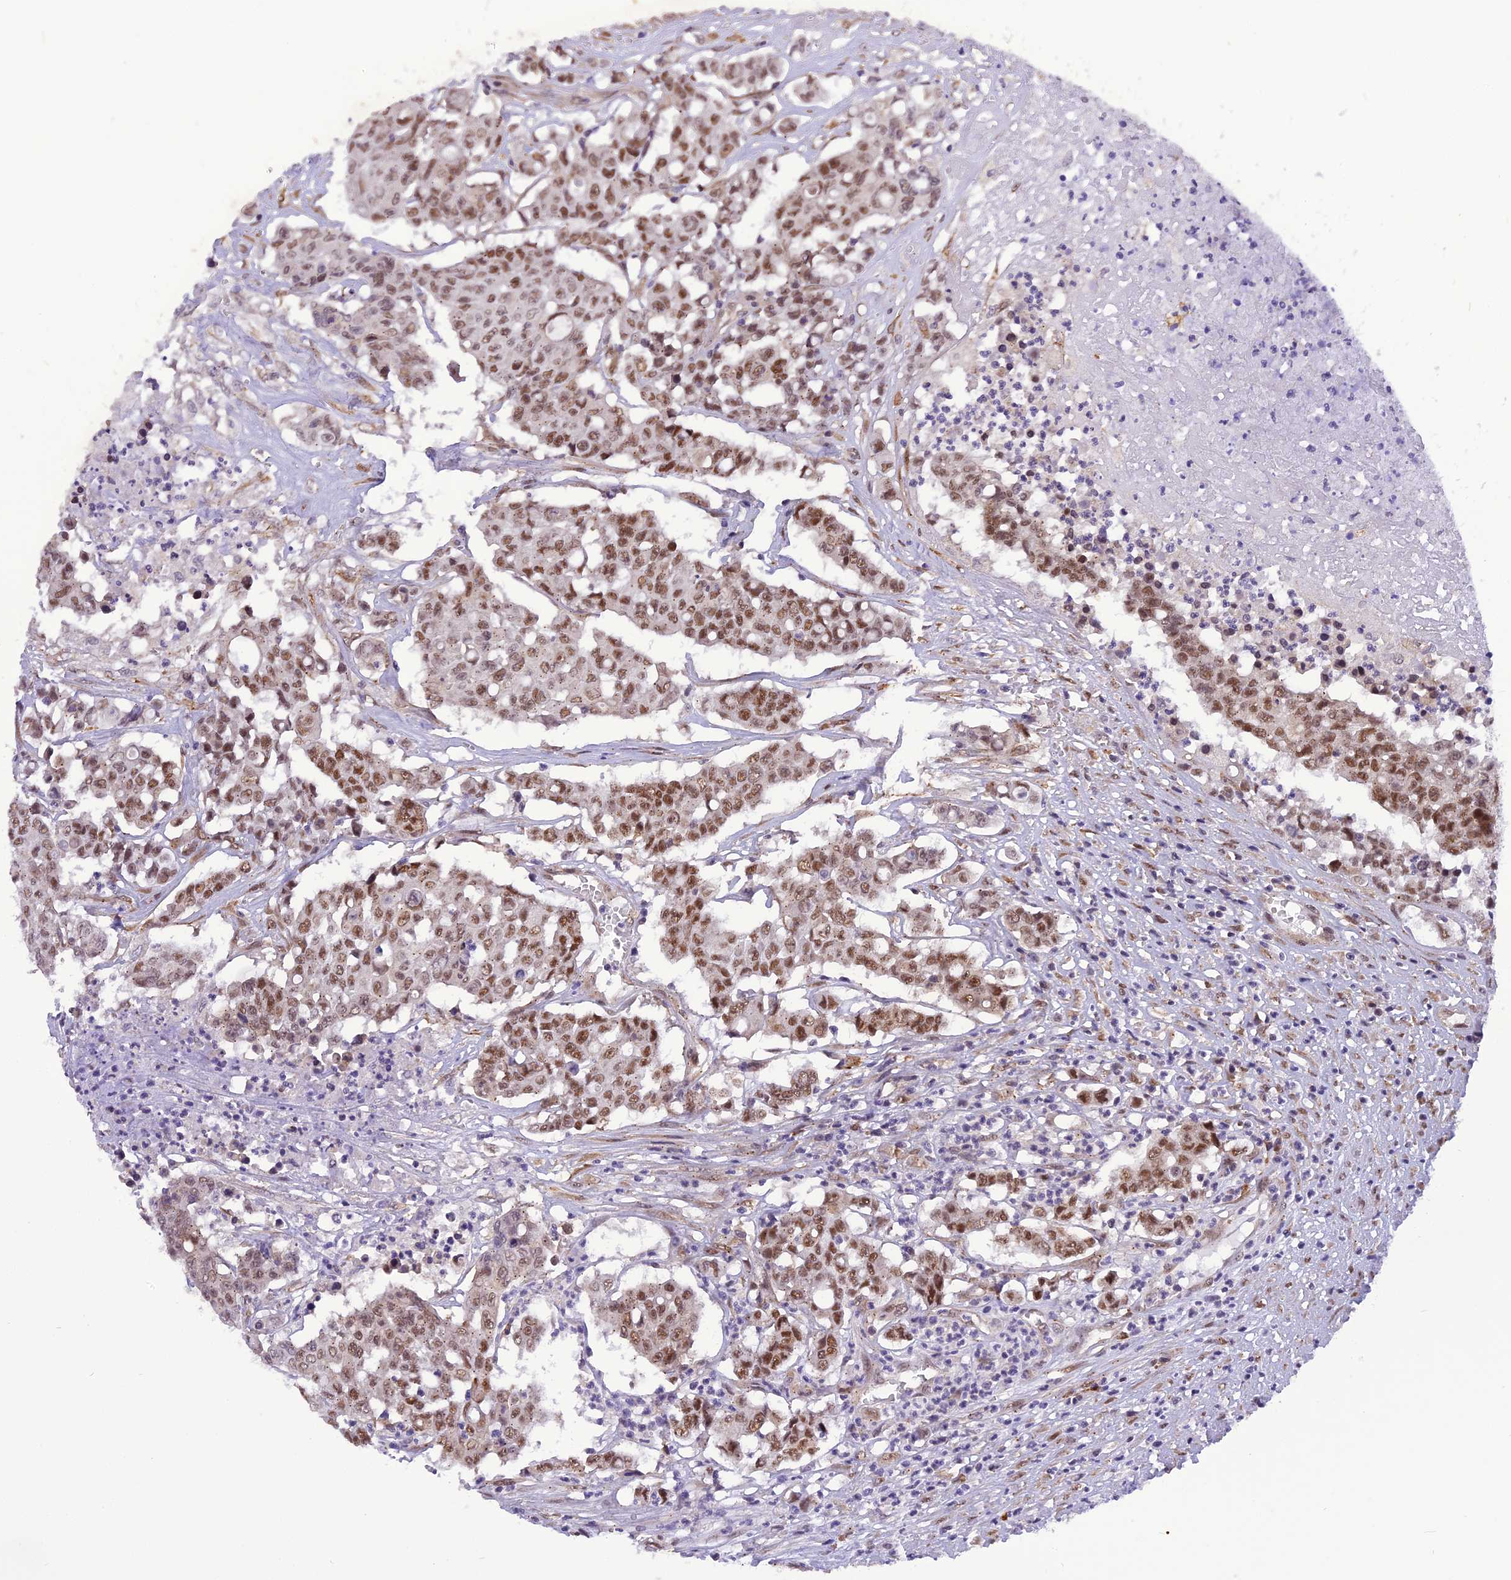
{"staining": {"intensity": "moderate", "quantity": ">75%", "location": "nuclear"}, "tissue": "colorectal cancer", "cell_type": "Tumor cells", "image_type": "cancer", "snomed": [{"axis": "morphology", "description": "Adenocarcinoma, NOS"}, {"axis": "topography", "description": "Colon"}], "caption": "Adenocarcinoma (colorectal) tissue displays moderate nuclear staining in approximately >75% of tumor cells, visualized by immunohistochemistry. The staining is performed using DAB (3,3'-diaminobenzidine) brown chromogen to label protein expression. The nuclei are counter-stained blue using hematoxylin.", "gene": "IRF2BP1", "patient": {"sex": "male", "age": 51}}